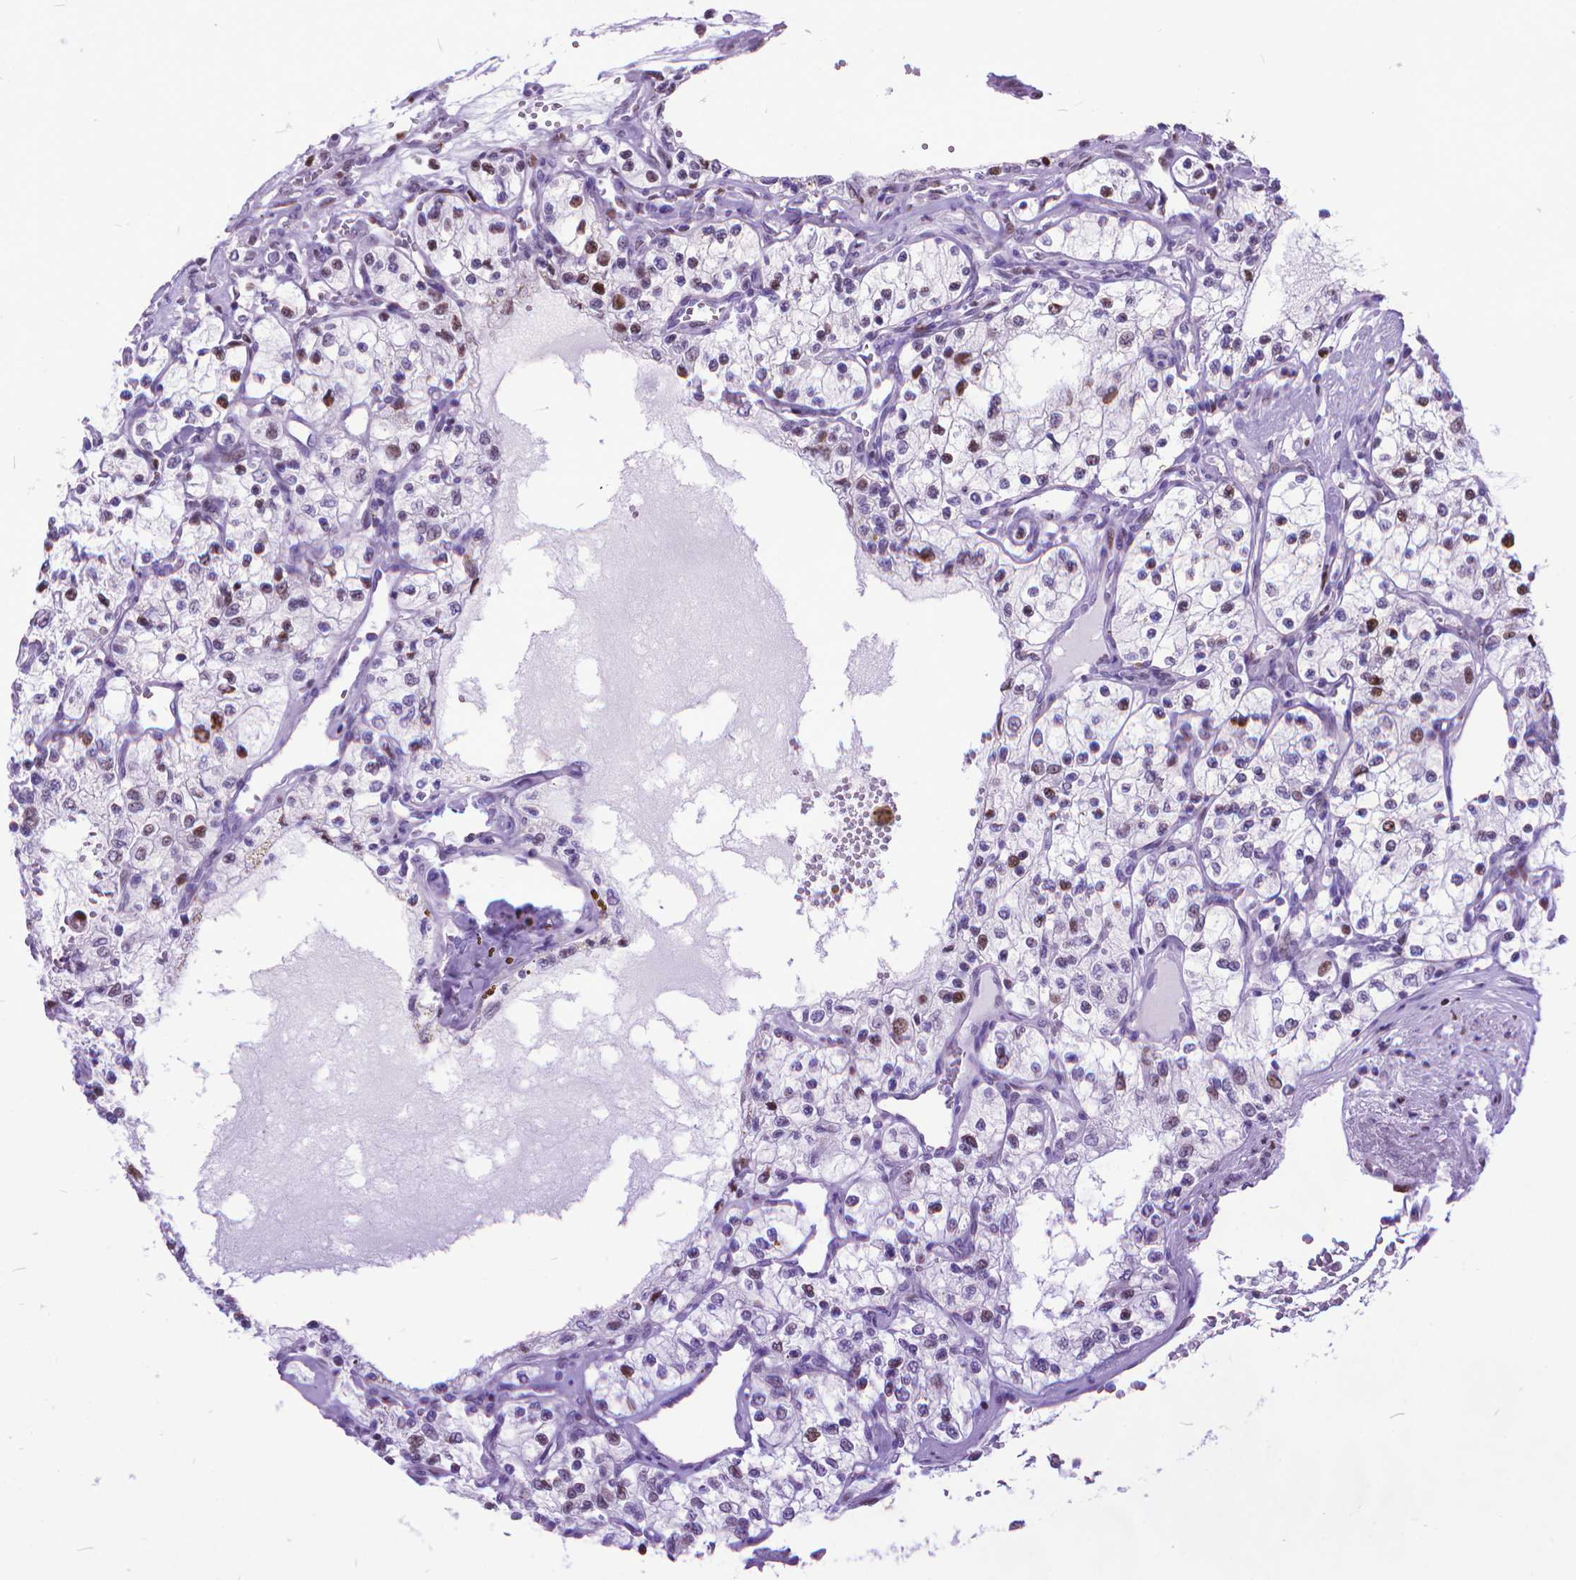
{"staining": {"intensity": "weak", "quantity": "<25%", "location": "nuclear"}, "tissue": "renal cancer", "cell_type": "Tumor cells", "image_type": "cancer", "snomed": [{"axis": "morphology", "description": "Adenocarcinoma, NOS"}, {"axis": "topography", "description": "Kidney"}], "caption": "Renal cancer (adenocarcinoma) was stained to show a protein in brown. There is no significant staining in tumor cells.", "gene": "POLE4", "patient": {"sex": "female", "age": 69}}